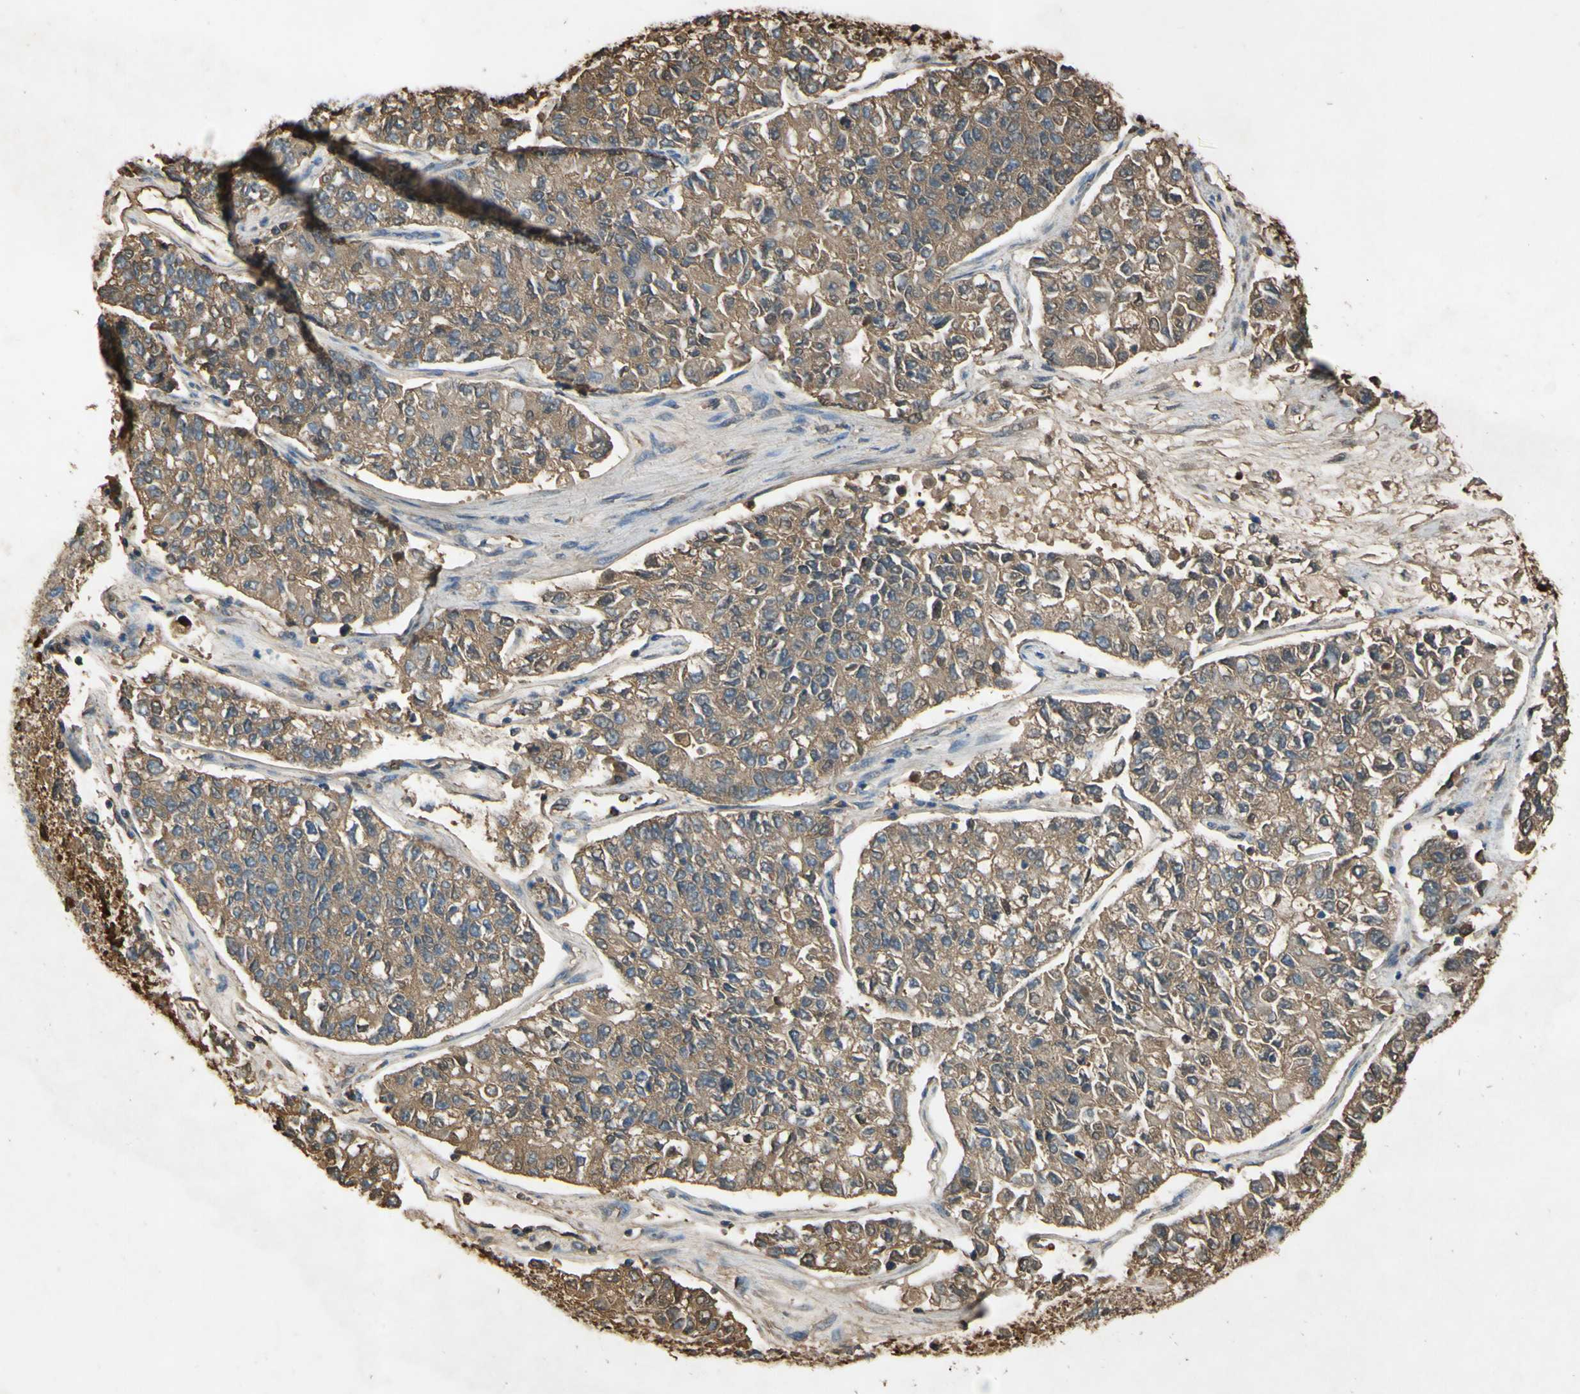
{"staining": {"intensity": "moderate", "quantity": ">75%", "location": "cytoplasmic/membranous"}, "tissue": "lung cancer", "cell_type": "Tumor cells", "image_type": "cancer", "snomed": [{"axis": "morphology", "description": "Adenocarcinoma, NOS"}, {"axis": "topography", "description": "Lung"}], "caption": "Immunohistochemical staining of lung cancer reveals medium levels of moderate cytoplasmic/membranous protein positivity in about >75% of tumor cells.", "gene": "TIMP2", "patient": {"sex": "male", "age": 49}}